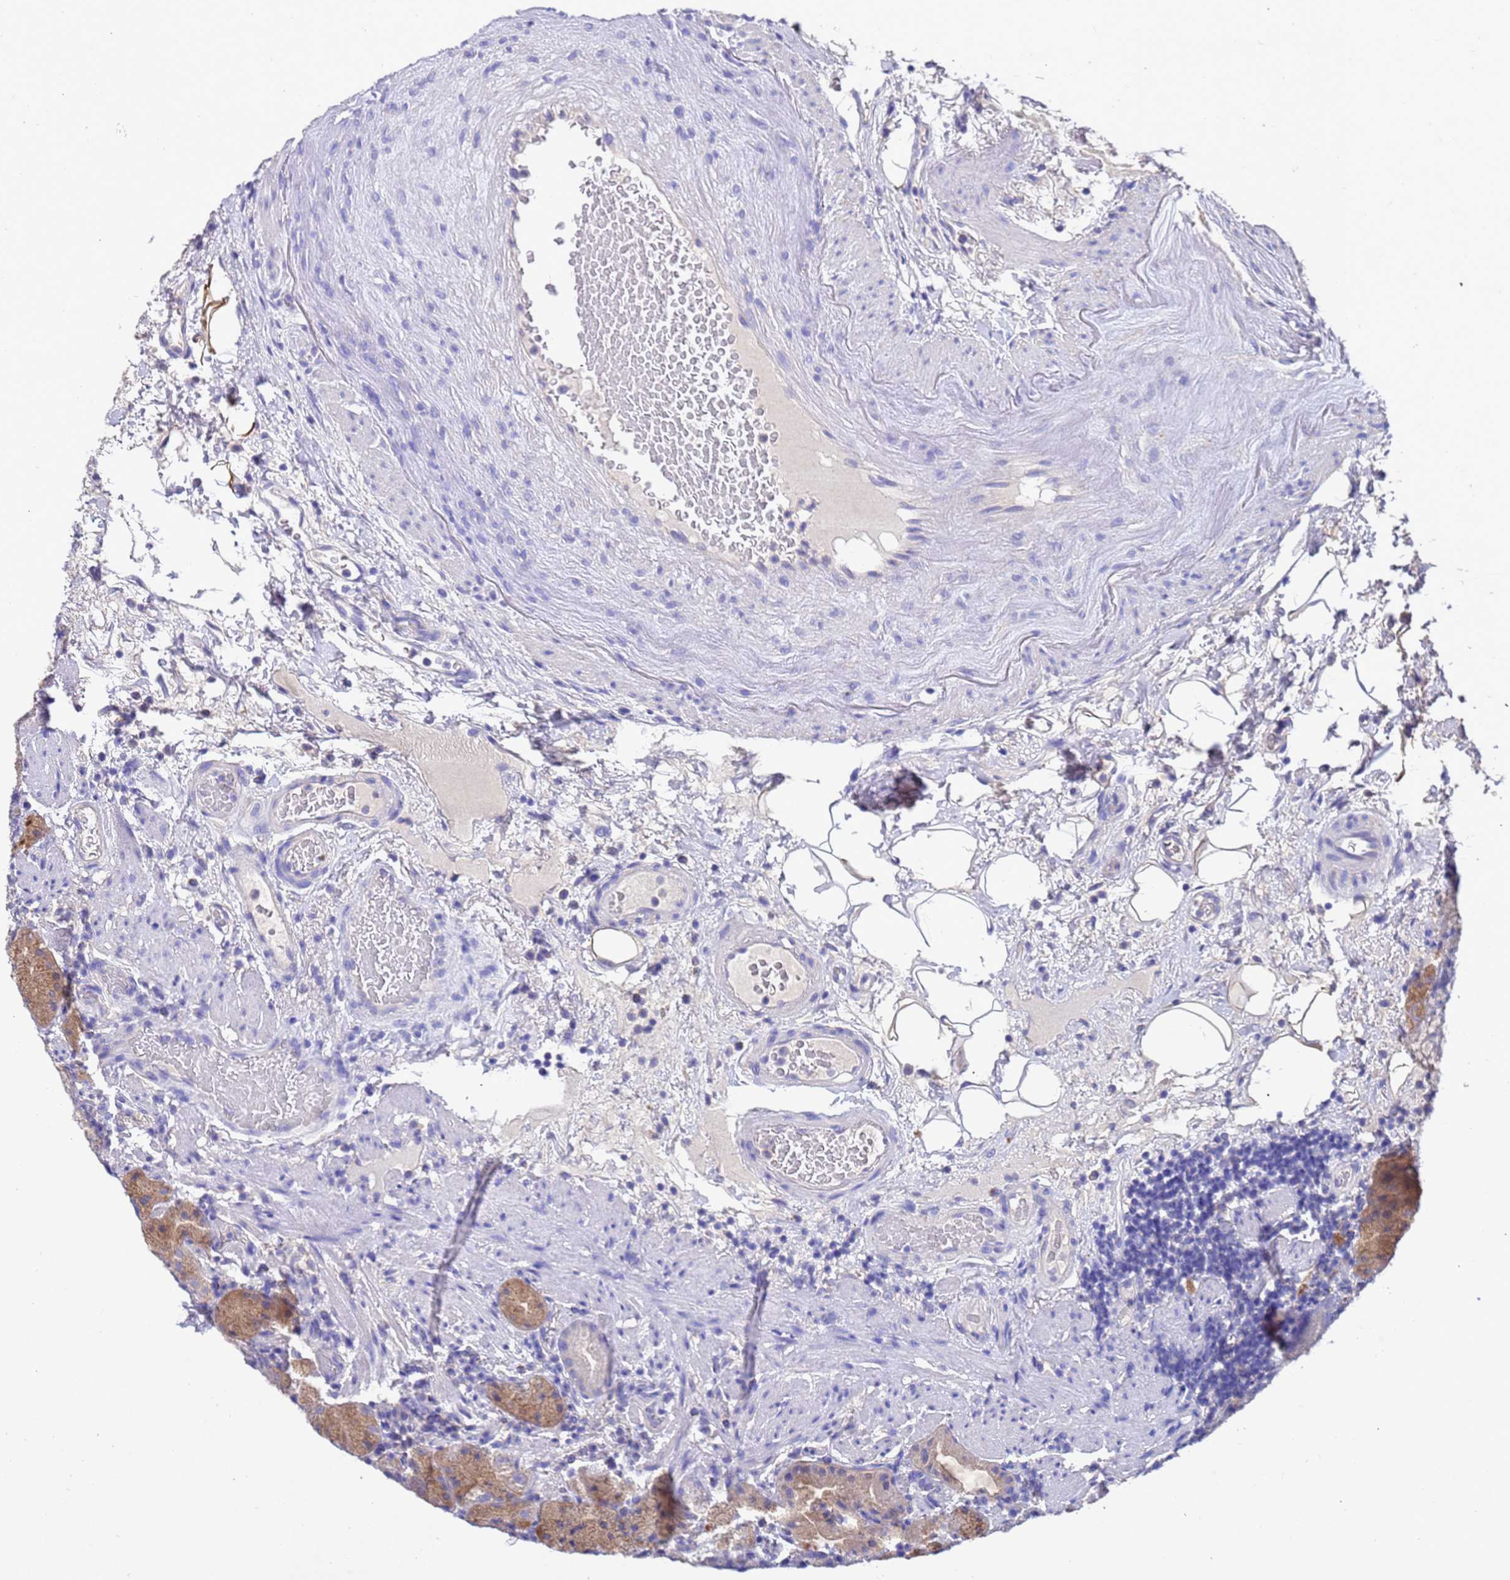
{"staining": {"intensity": "moderate", "quantity": "<25%", "location": "cytoplasmic/membranous"}, "tissue": "stomach", "cell_type": "Glandular cells", "image_type": "normal", "snomed": [{"axis": "morphology", "description": "Normal tissue, NOS"}, {"axis": "morphology", "description": "Inflammation, NOS"}, {"axis": "topography", "description": "Stomach"}], "caption": "The photomicrograph shows staining of unremarkable stomach, revealing moderate cytoplasmic/membranous protein staining (brown color) within glandular cells.", "gene": "SRL", "patient": {"sex": "male", "age": 79}}